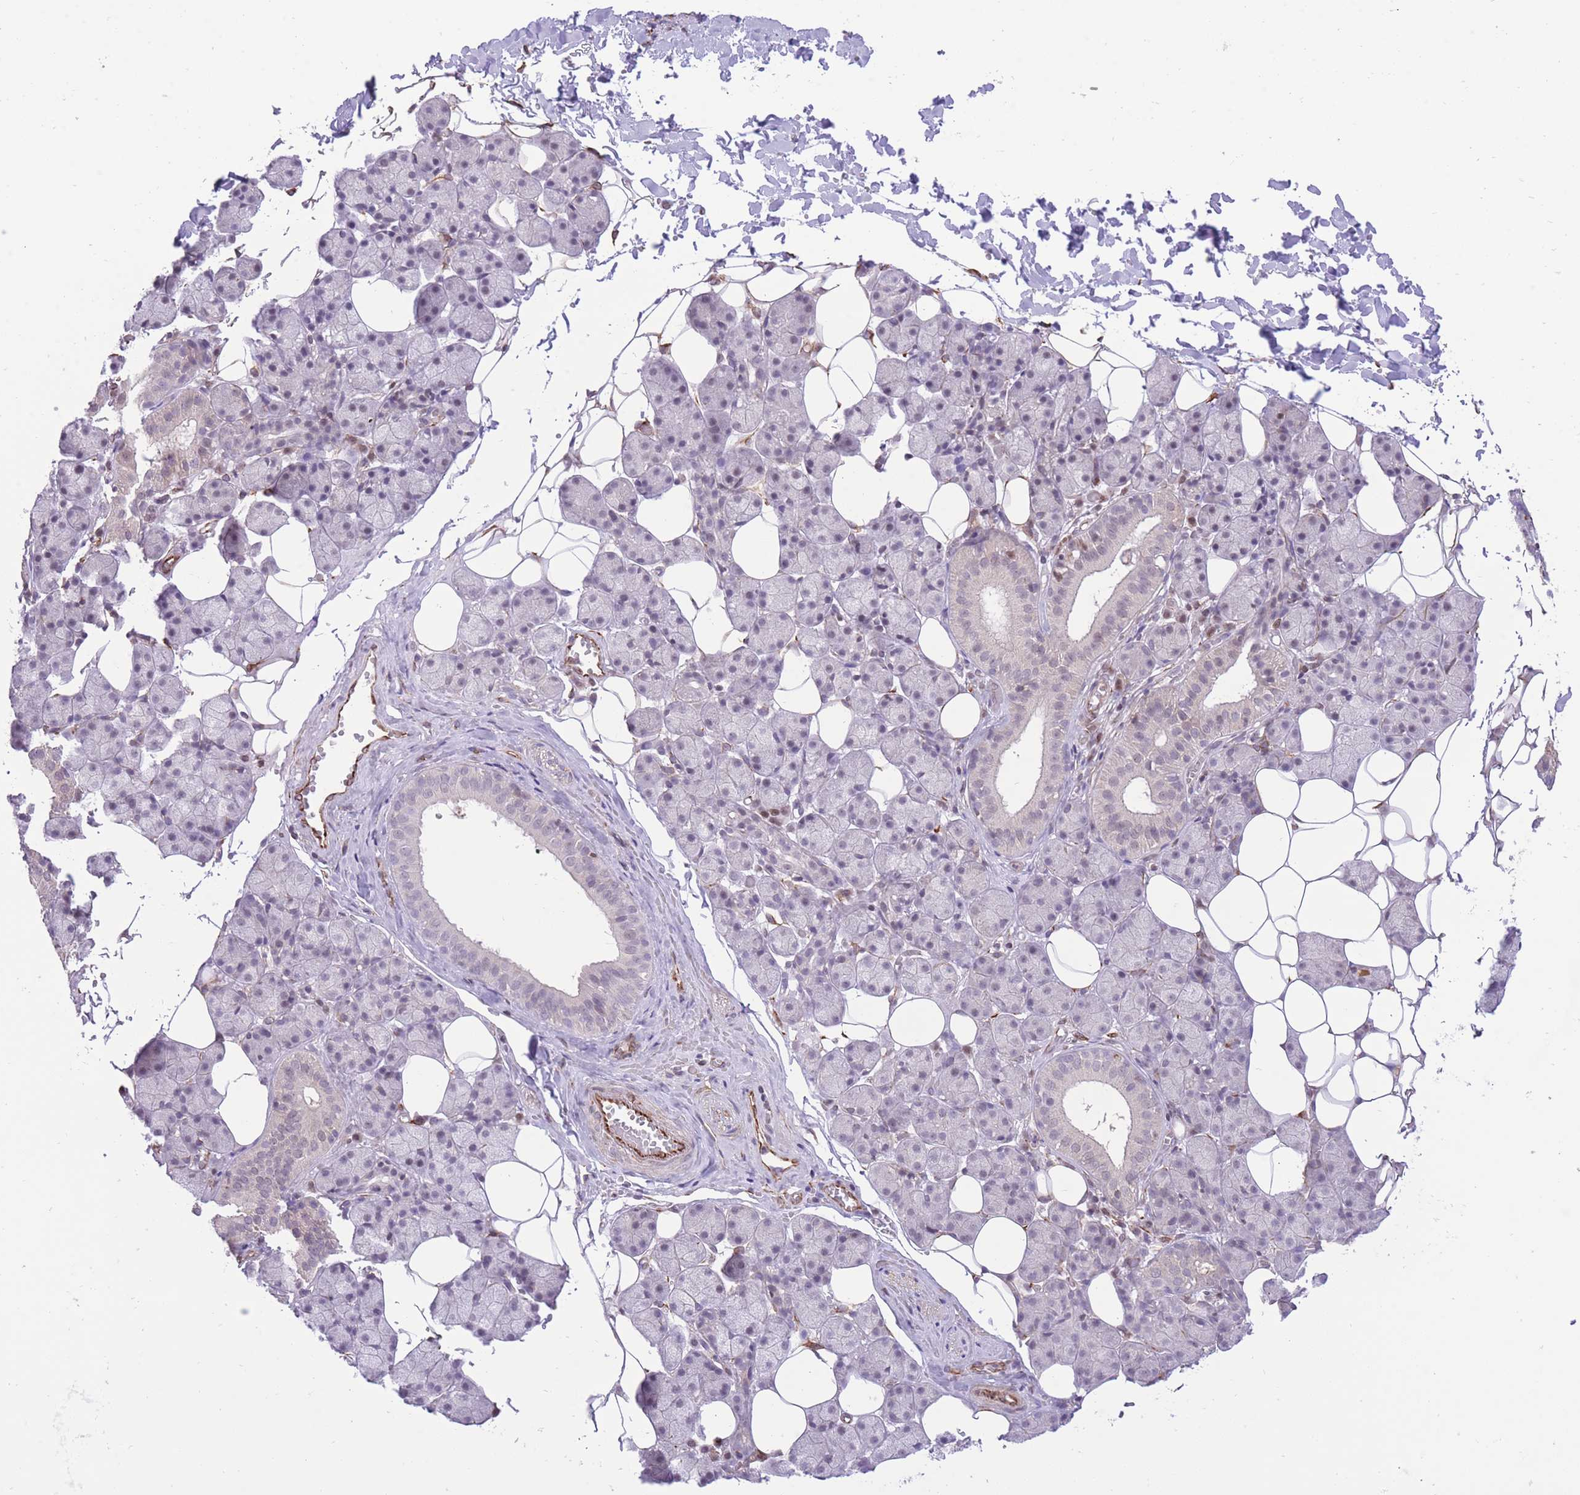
{"staining": {"intensity": "weak", "quantity": "<25%", "location": "nuclear"}, "tissue": "salivary gland", "cell_type": "Glandular cells", "image_type": "normal", "snomed": [{"axis": "morphology", "description": "Normal tissue, NOS"}, {"axis": "topography", "description": "Salivary gland"}], "caption": "A high-resolution photomicrograph shows IHC staining of unremarkable salivary gland, which shows no significant expression in glandular cells.", "gene": "ELL", "patient": {"sex": "female", "age": 33}}